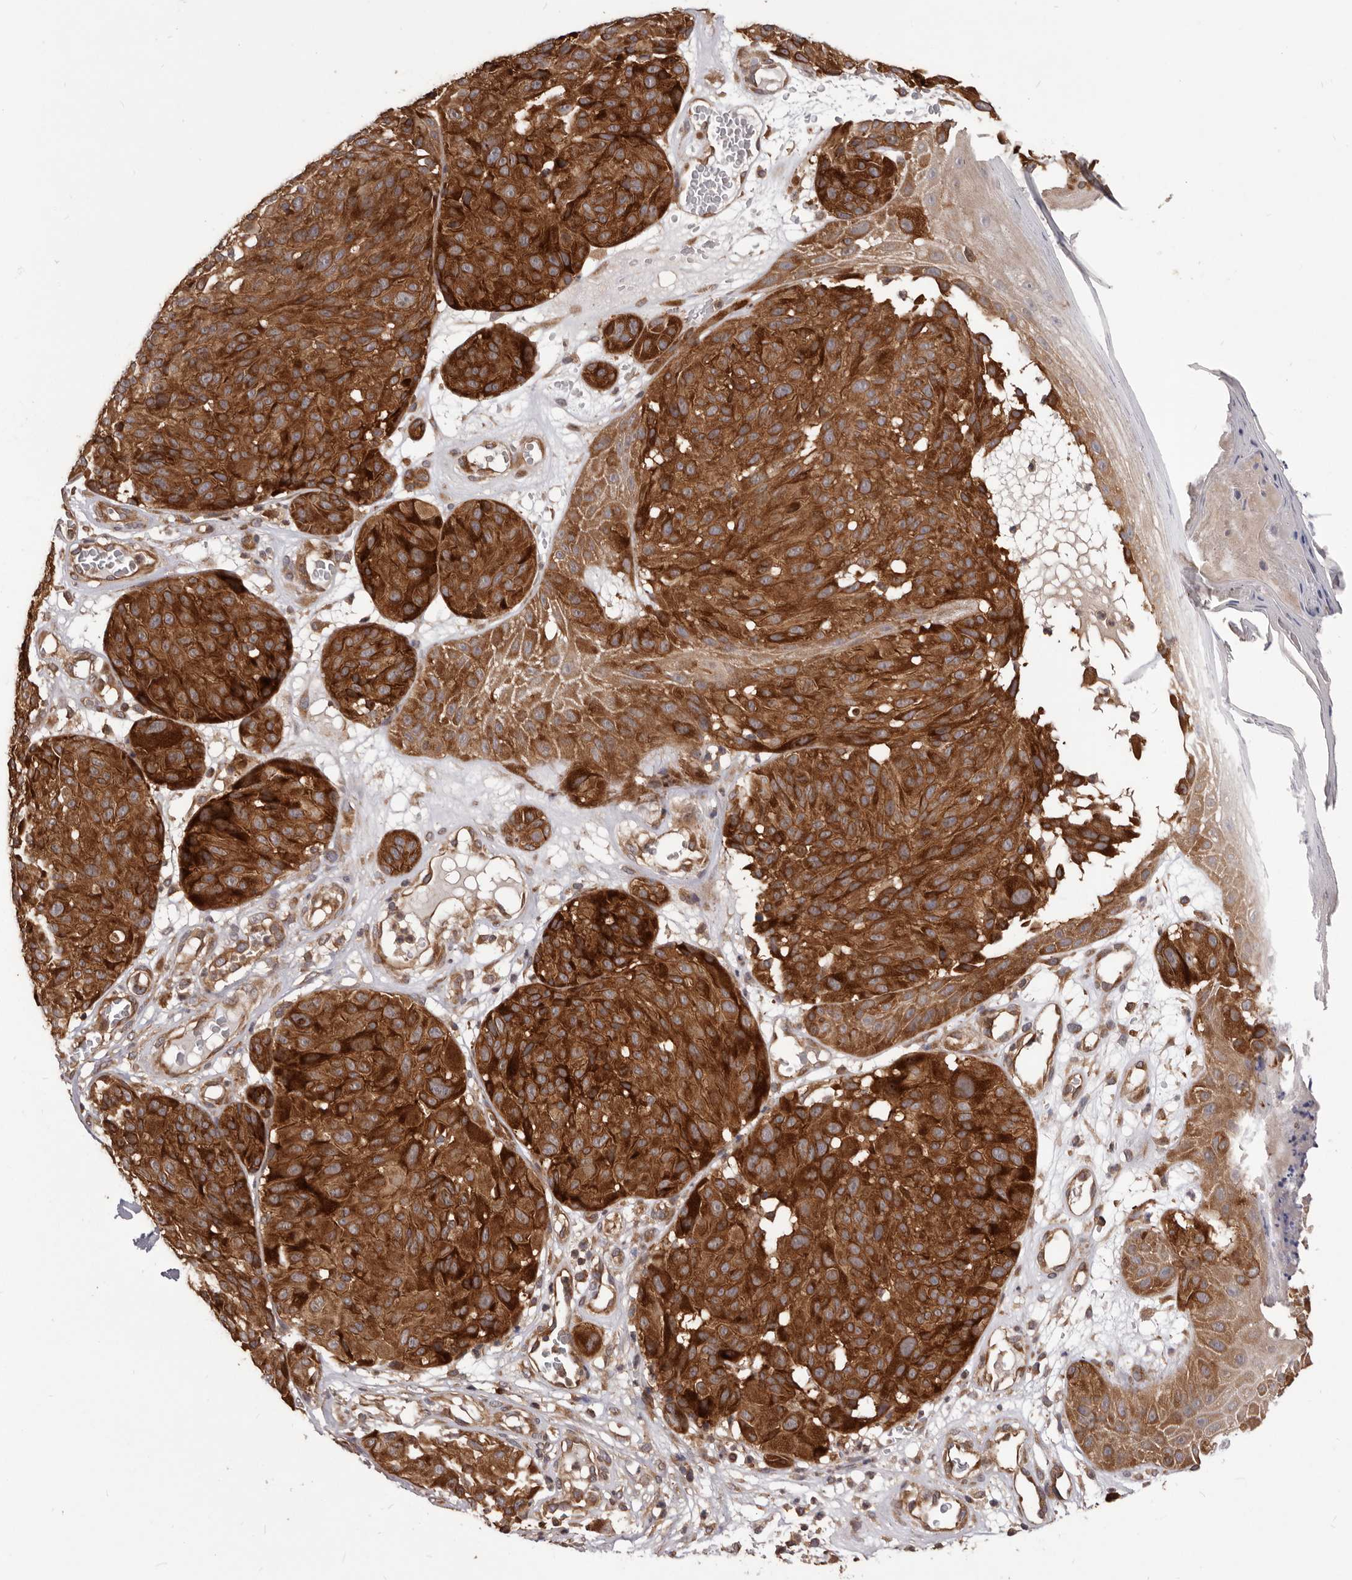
{"staining": {"intensity": "strong", "quantity": ">75%", "location": "cytoplasmic/membranous"}, "tissue": "melanoma", "cell_type": "Tumor cells", "image_type": "cancer", "snomed": [{"axis": "morphology", "description": "Malignant melanoma, NOS"}, {"axis": "topography", "description": "Skin"}], "caption": "Malignant melanoma was stained to show a protein in brown. There is high levels of strong cytoplasmic/membranous expression in approximately >75% of tumor cells. Using DAB (brown) and hematoxylin (blue) stains, captured at high magnification using brightfield microscopy.", "gene": "HBS1L", "patient": {"sex": "male", "age": 83}}